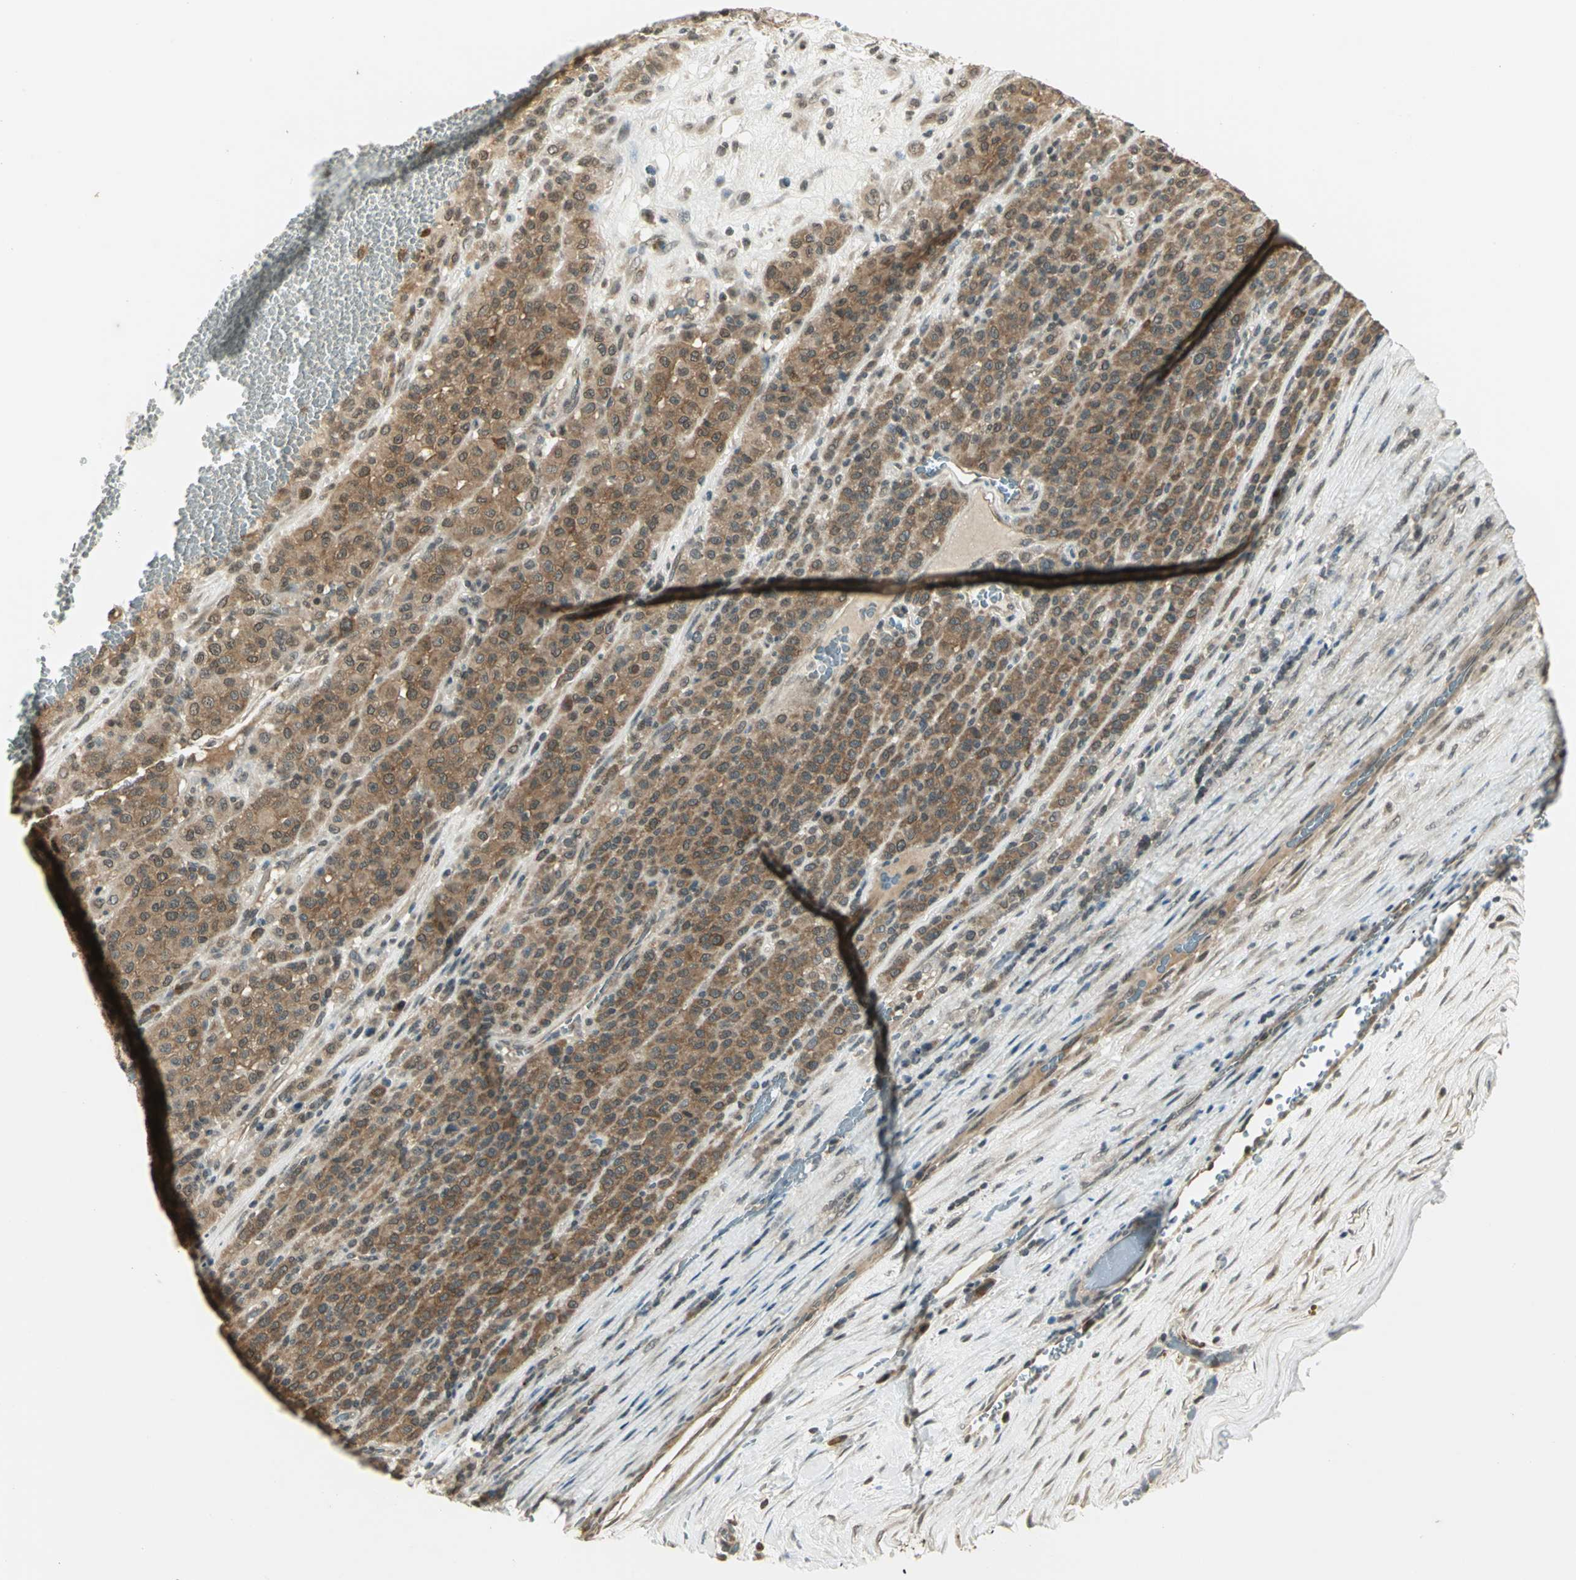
{"staining": {"intensity": "moderate", "quantity": ">75%", "location": "cytoplasmic/membranous"}, "tissue": "melanoma", "cell_type": "Tumor cells", "image_type": "cancer", "snomed": [{"axis": "morphology", "description": "Malignant melanoma, Metastatic site"}, {"axis": "topography", "description": "Pancreas"}], "caption": "A micrograph of human melanoma stained for a protein demonstrates moderate cytoplasmic/membranous brown staining in tumor cells.", "gene": "CDC34", "patient": {"sex": "female", "age": 30}}